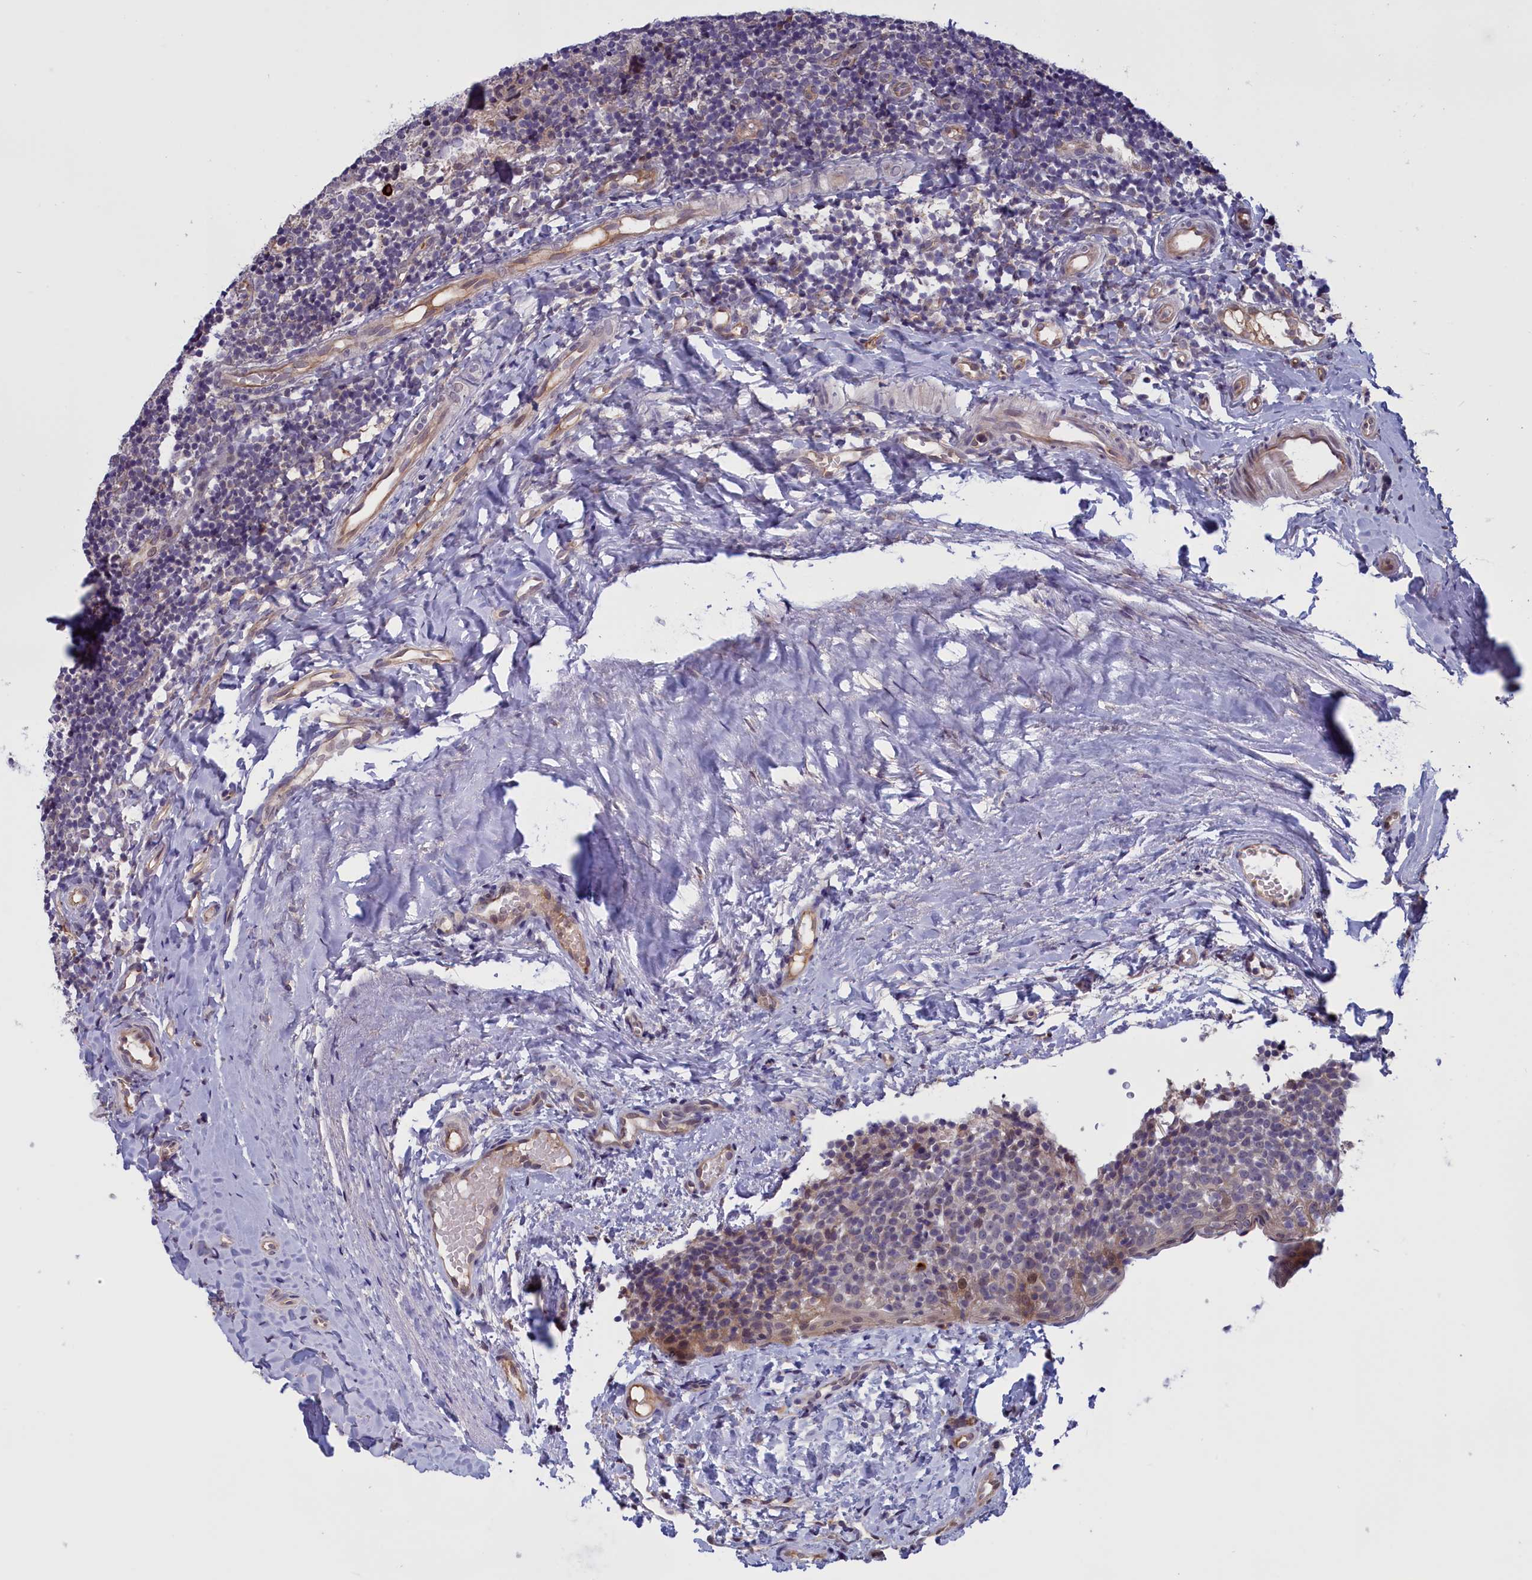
{"staining": {"intensity": "negative", "quantity": "none", "location": "none"}, "tissue": "tonsil", "cell_type": "Germinal center cells", "image_type": "normal", "snomed": [{"axis": "morphology", "description": "Normal tissue, NOS"}, {"axis": "topography", "description": "Tonsil"}], "caption": "There is no significant staining in germinal center cells of tonsil. (Brightfield microscopy of DAB immunohistochemistry (IHC) at high magnification).", "gene": "IGFALS", "patient": {"sex": "female", "age": 19}}